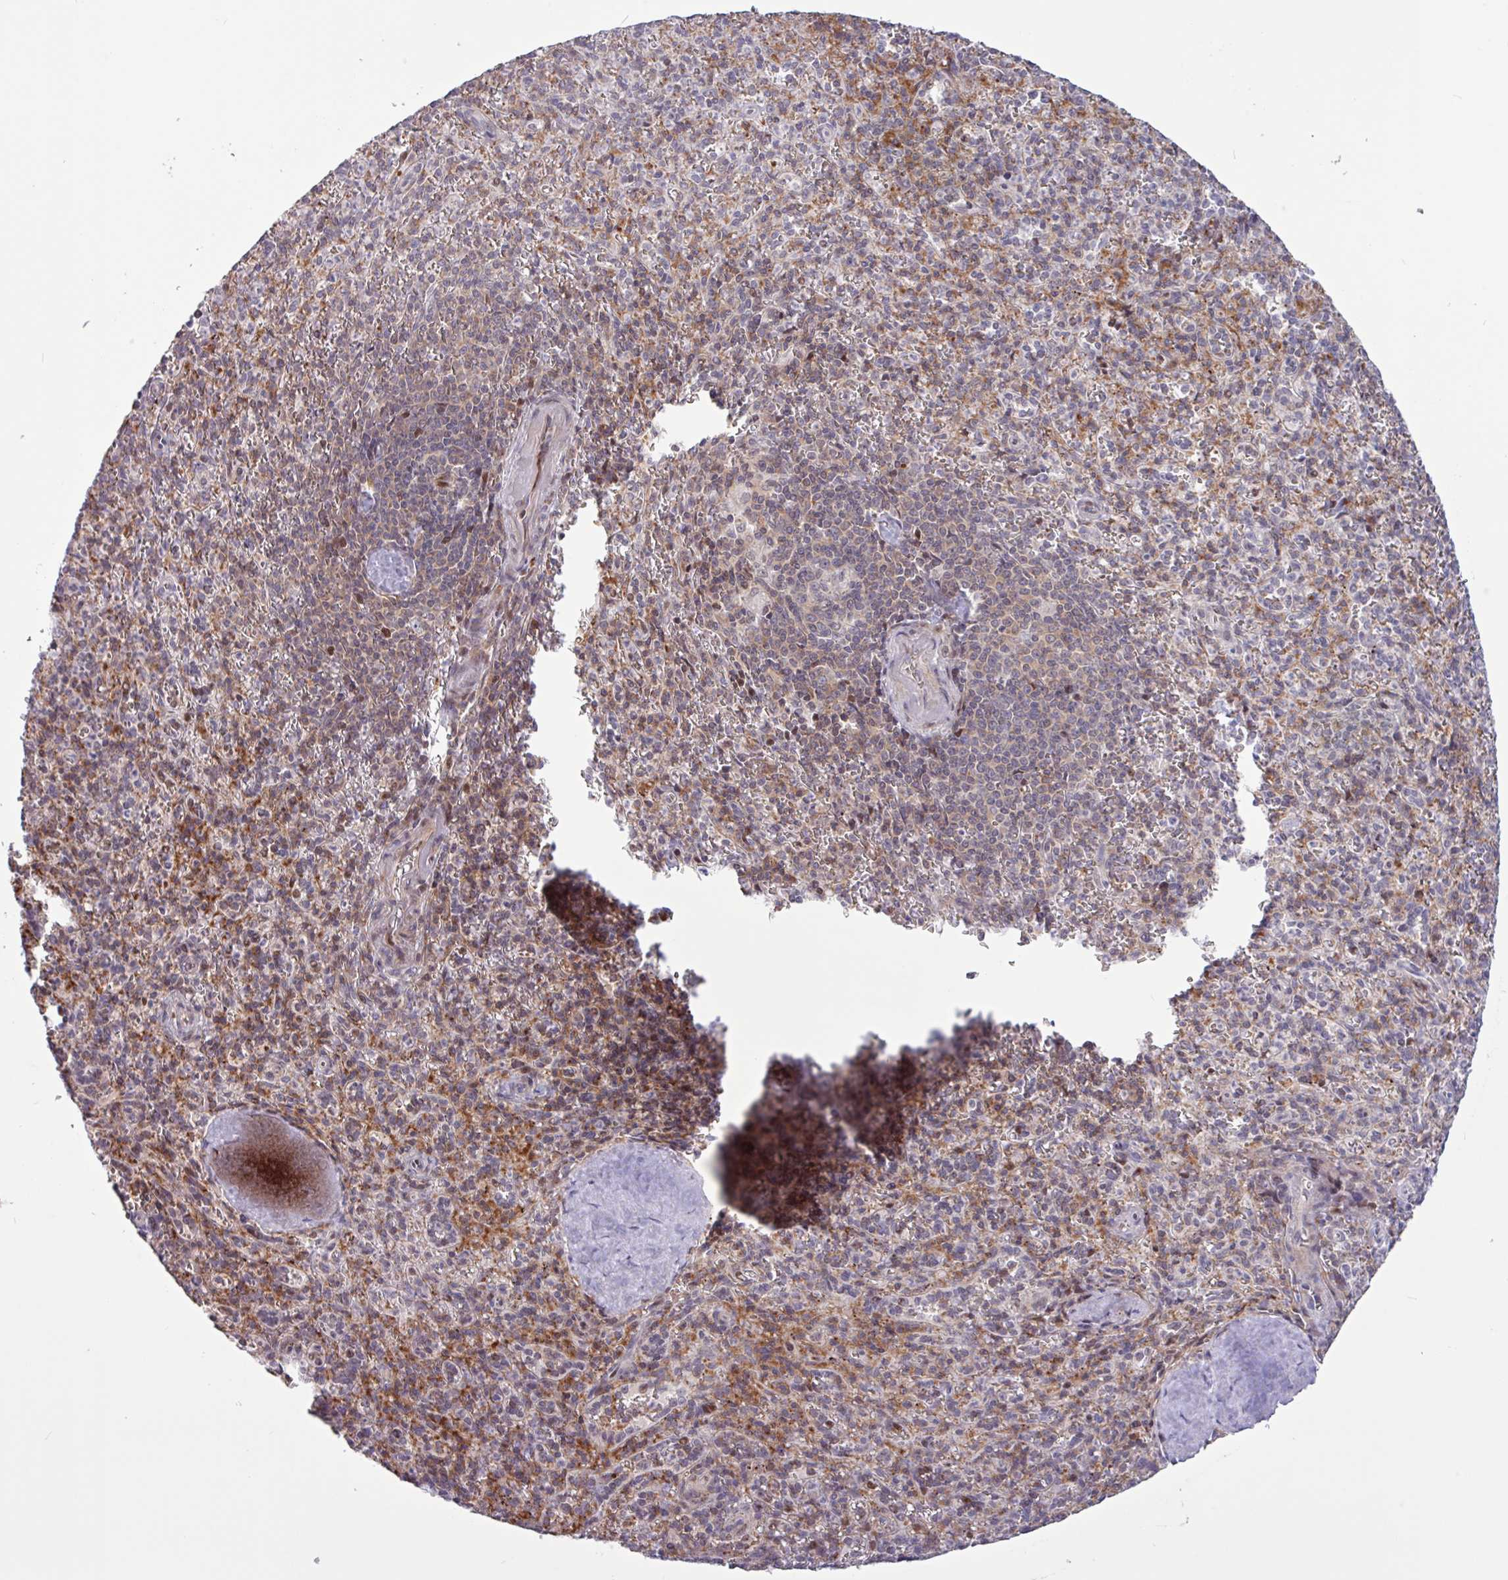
{"staining": {"intensity": "moderate", "quantity": "25%-75%", "location": "cytoplasmic/membranous"}, "tissue": "spleen", "cell_type": "Cells in red pulp", "image_type": "normal", "snomed": [{"axis": "morphology", "description": "Normal tissue, NOS"}, {"axis": "topography", "description": "Spleen"}], "caption": "Immunohistochemical staining of normal spleen shows moderate cytoplasmic/membranous protein staining in approximately 25%-75% of cells in red pulp. (Stains: DAB (3,3'-diaminobenzidine) in brown, nuclei in blue, Microscopy: brightfield microscopy at high magnification).", "gene": "RTL3", "patient": {"sex": "female", "age": 70}}